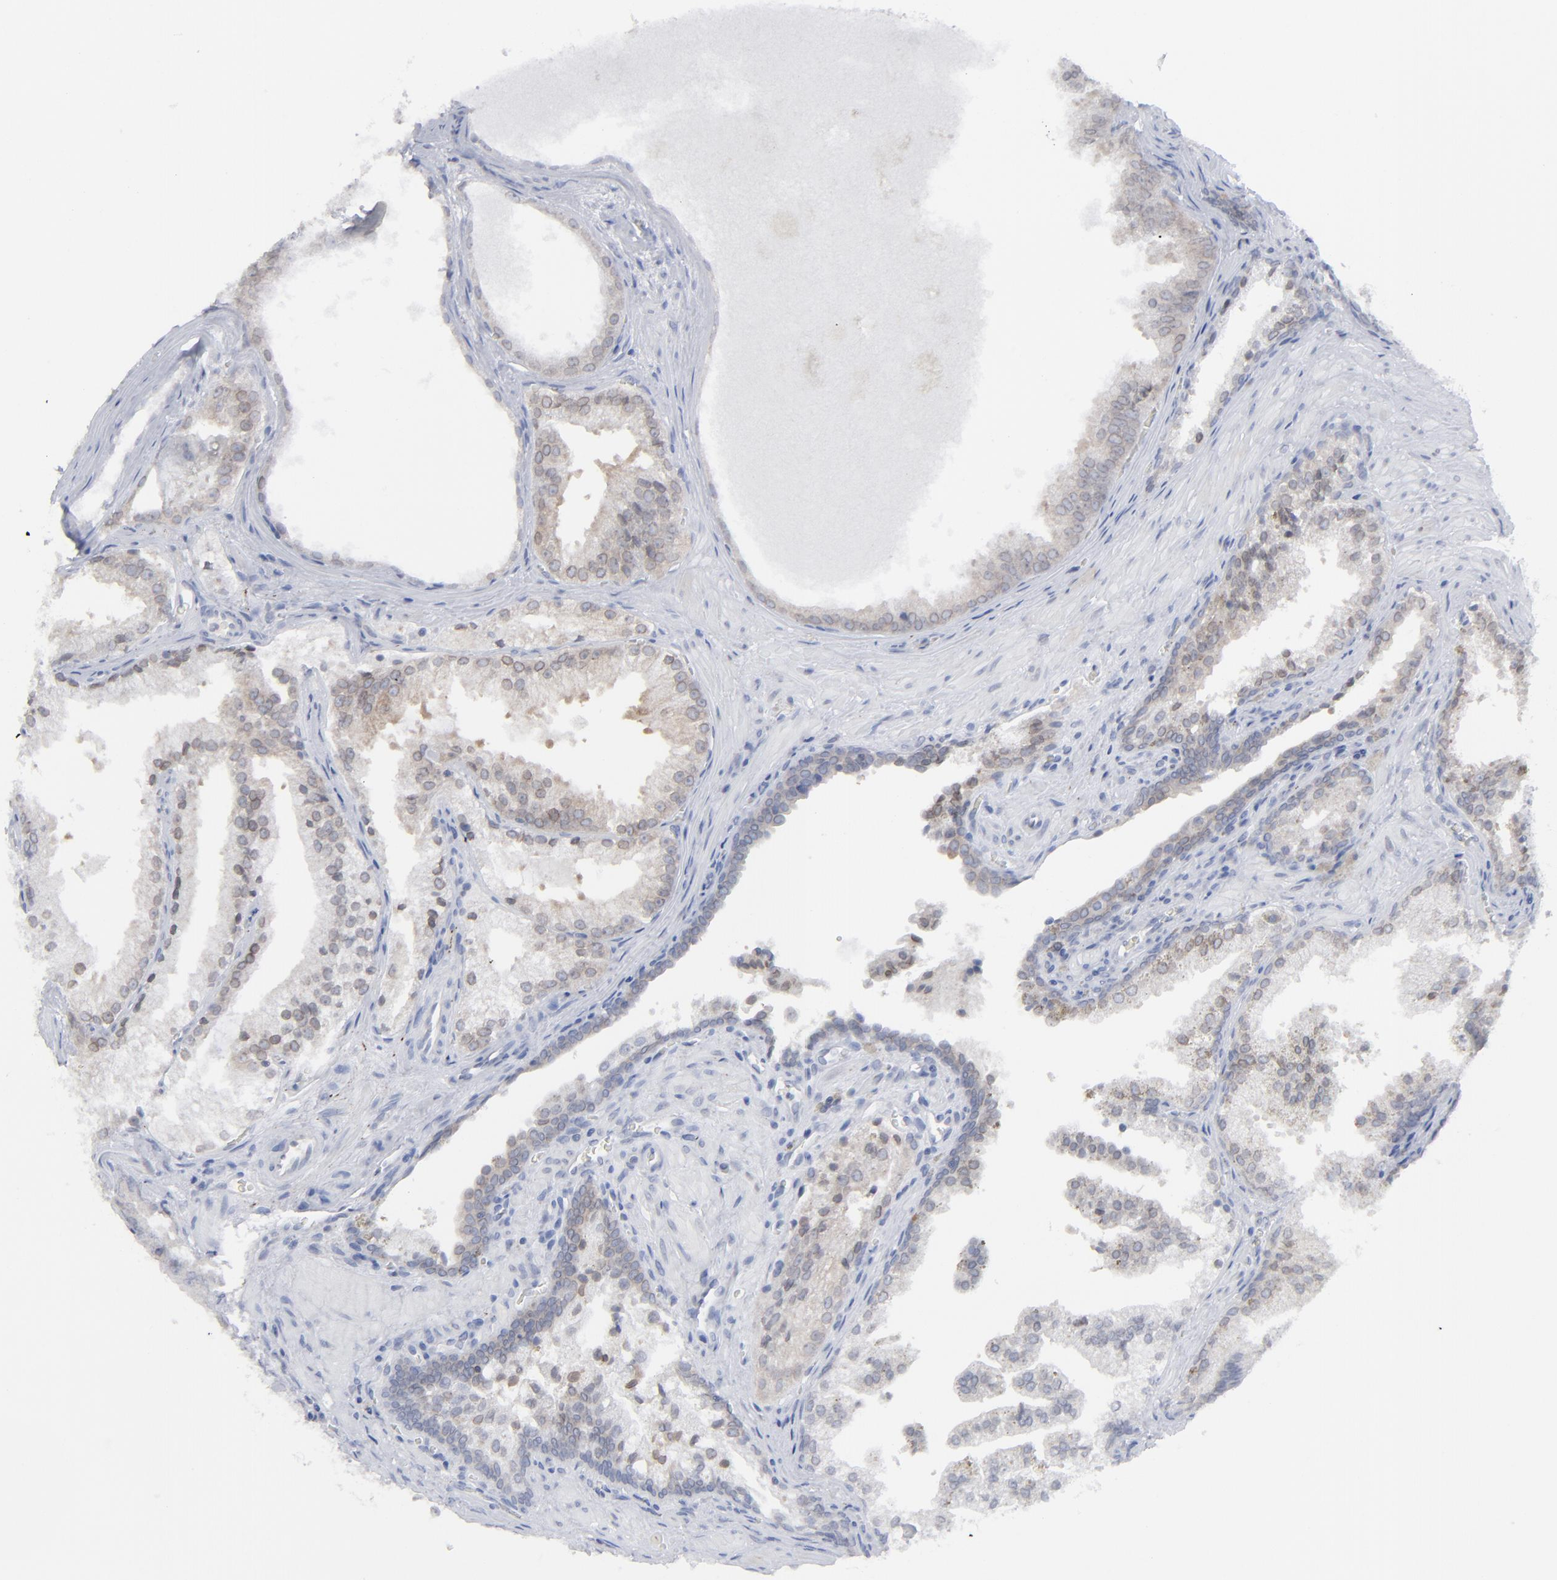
{"staining": {"intensity": "negative", "quantity": "none", "location": "none"}, "tissue": "prostate cancer", "cell_type": "Tumor cells", "image_type": "cancer", "snomed": [{"axis": "morphology", "description": "Adenocarcinoma, Medium grade"}, {"axis": "topography", "description": "Prostate"}], "caption": "There is no significant positivity in tumor cells of adenocarcinoma (medium-grade) (prostate).", "gene": "NUP88", "patient": {"sex": "male", "age": 64}}